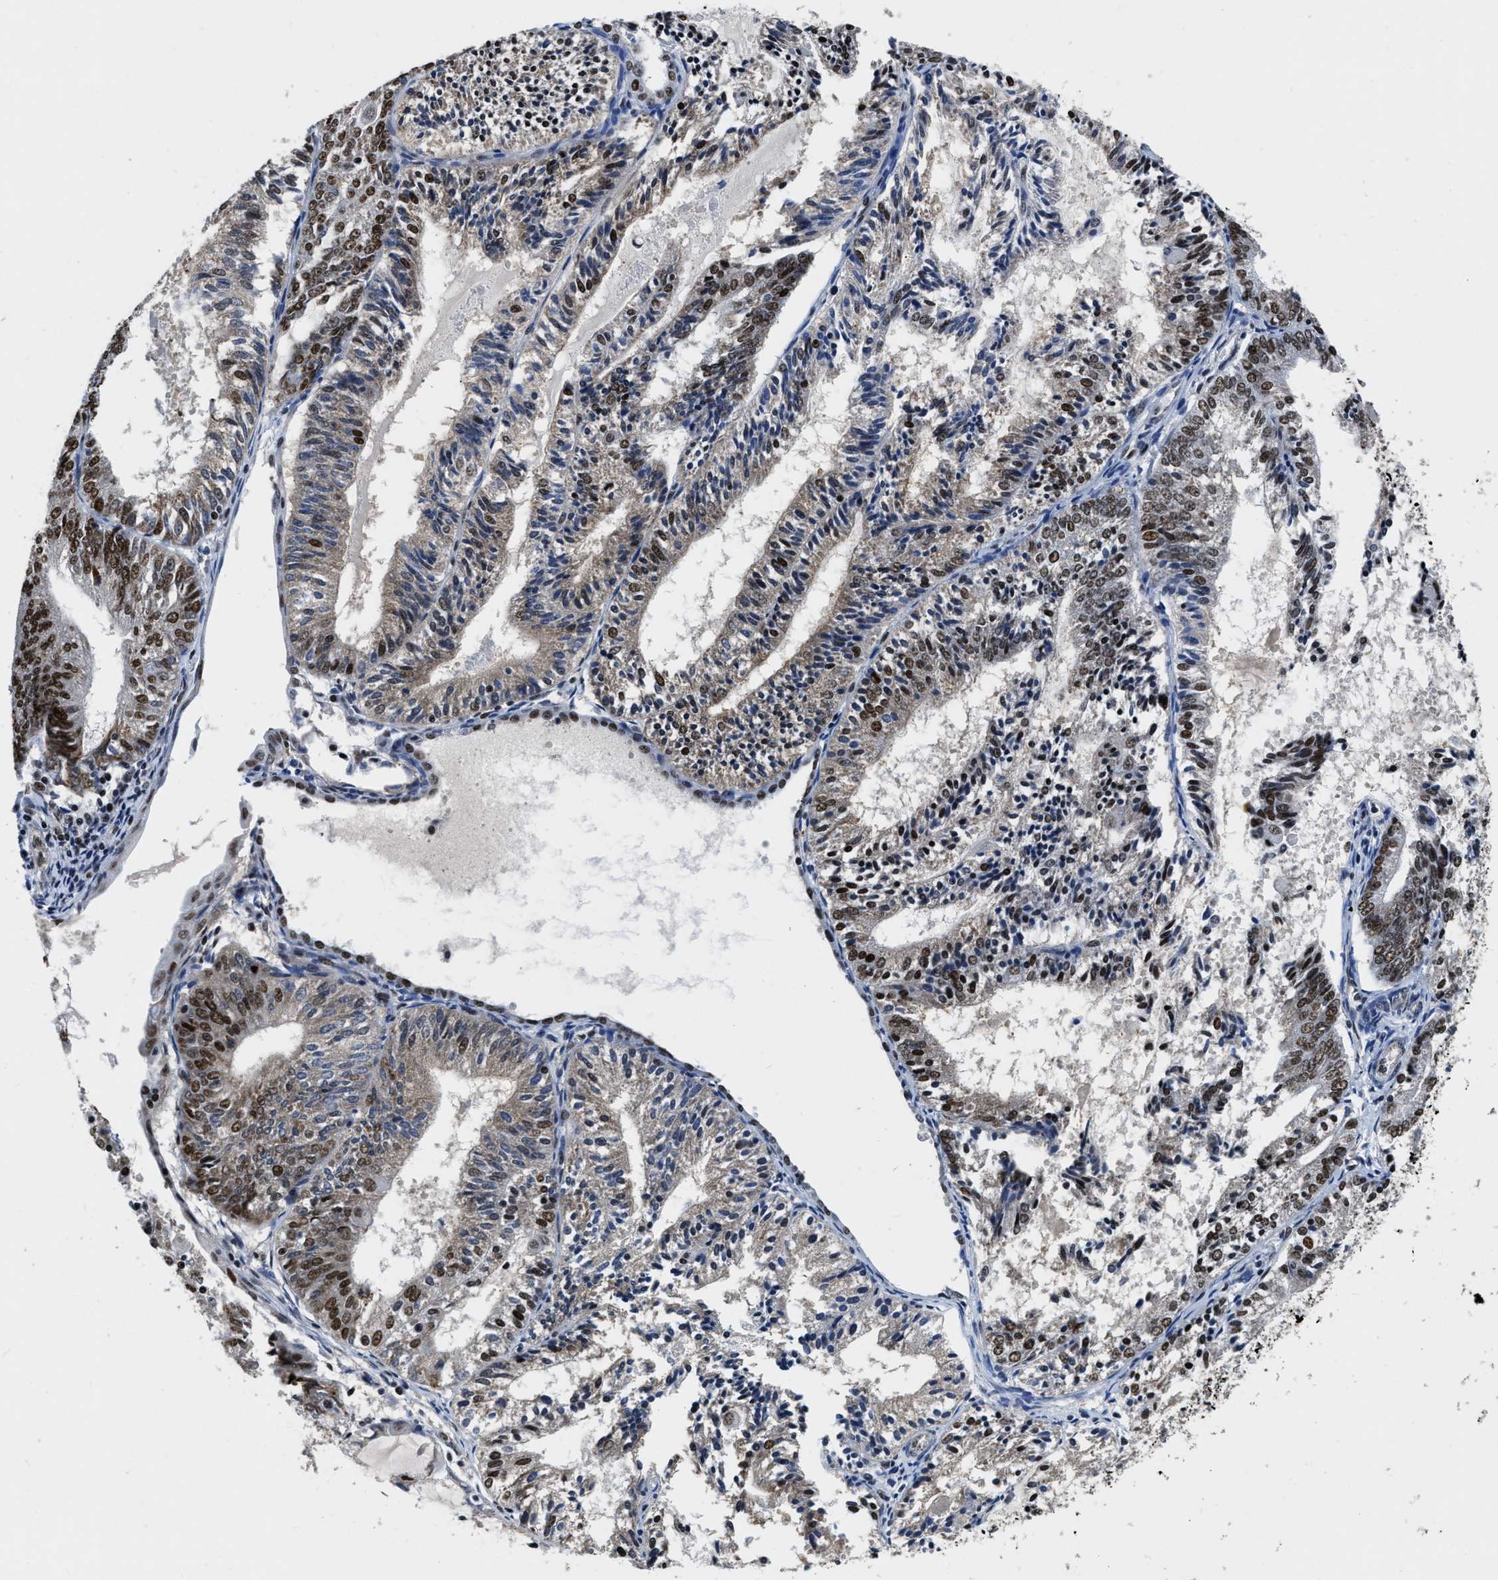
{"staining": {"intensity": "moderate", "quantity": "25%-75%", "location": "nuclear"}, "tissue": "endometrial cancer", "cell_type": "Tumor cells", "image_type": "cancer", "snomed": [{"axis": "morphology", "description": "Adenocarcinoma, NOS"}, {"axis": "topography", "description": "Endometrium"}], "caption": "Brown immunohistochemical staining in human adenocarcinoma (endometrial) demonstrates moderate nuclear expression in about 25%-75% of tumor cells. (DAB (3,3'-diaminobenzidine) IHC, brown staining for protein, blue staining for nuclei).", "gene": "CCNE1", "patient": {"sex": "female", "age": 81}}